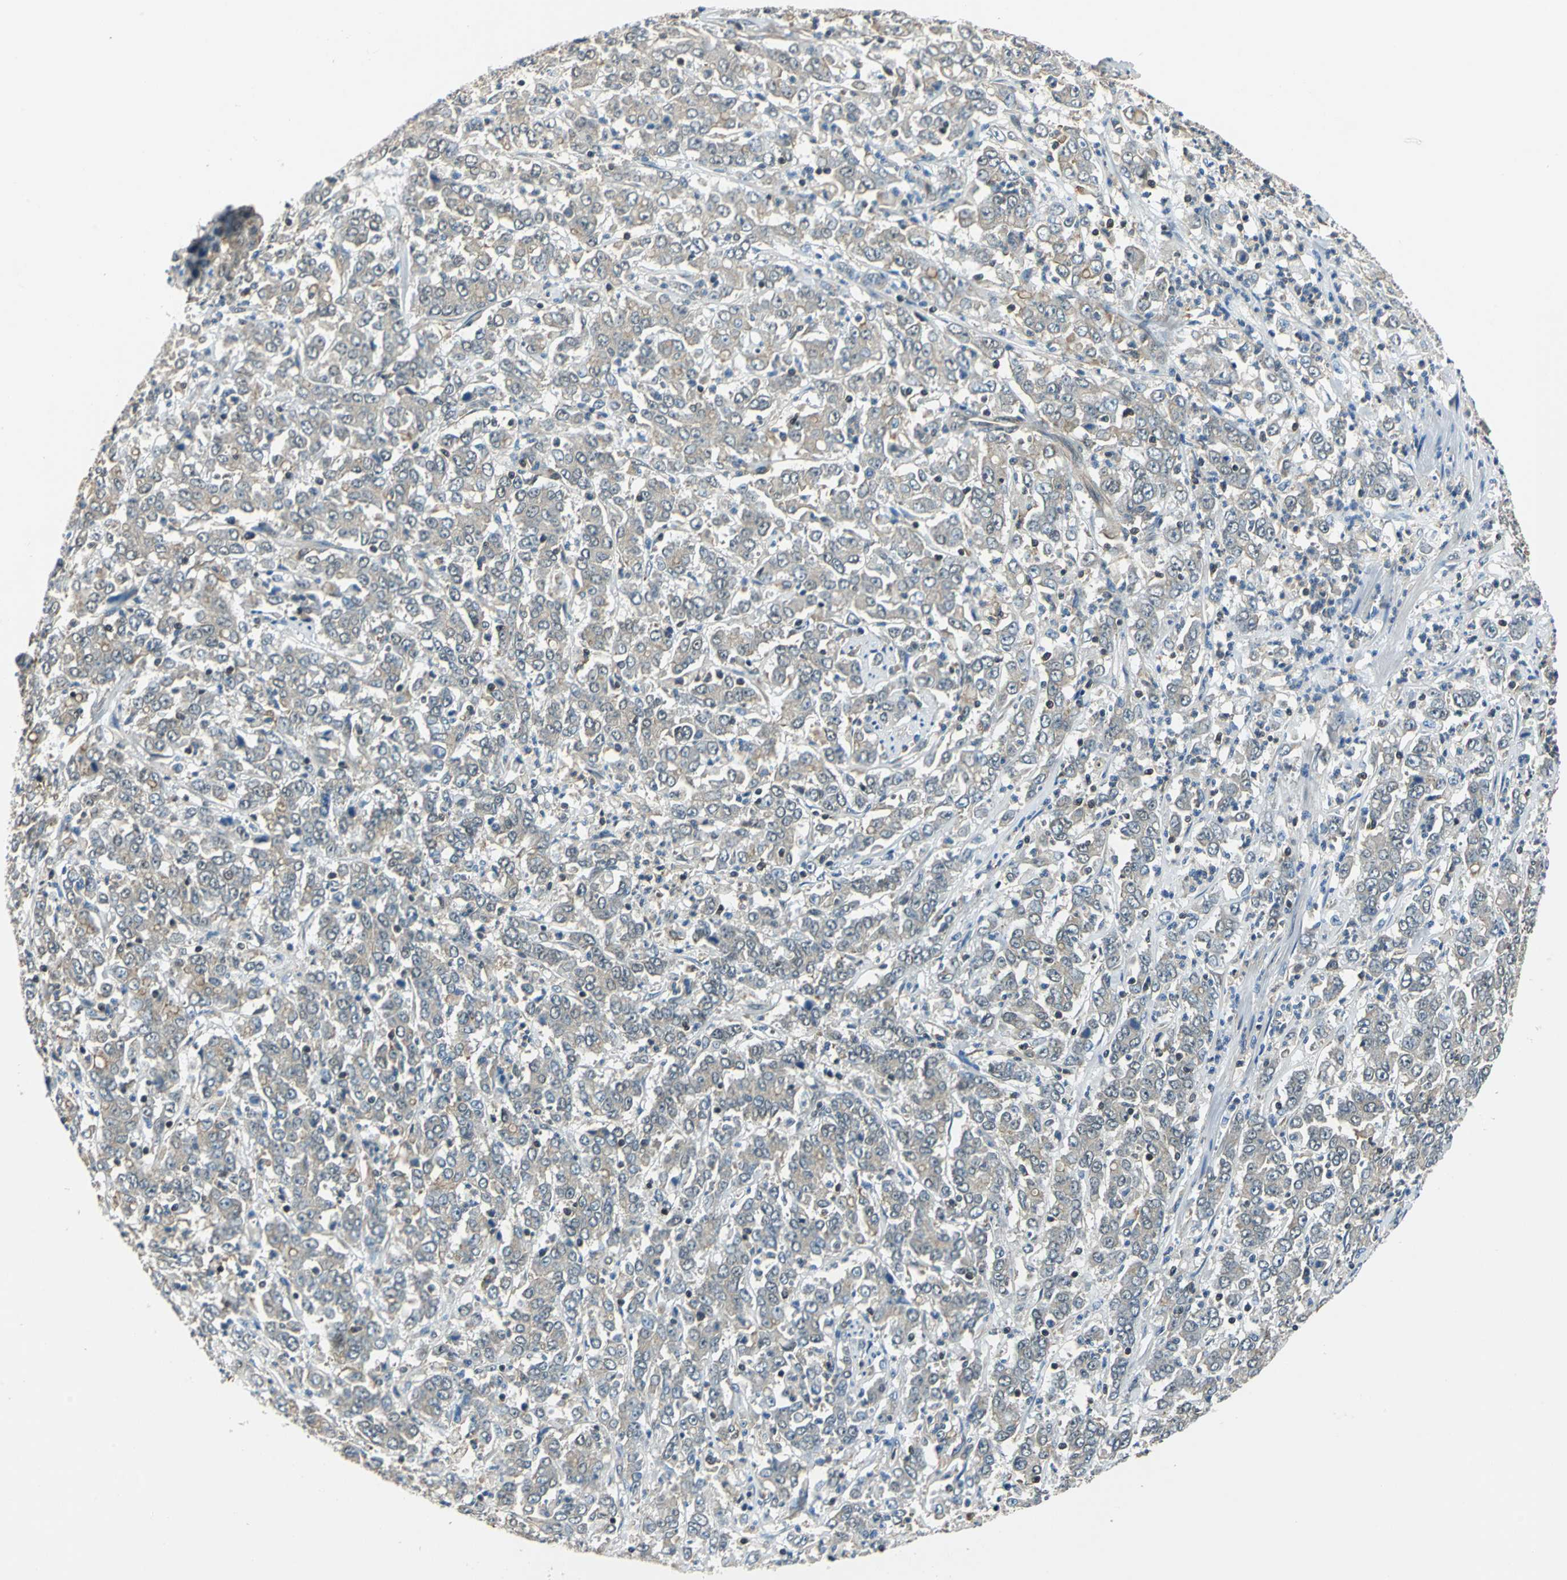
{"staining": {"intensity": "weak", "quantity": ">75%", "location": "cytoplasmic/membranous"}, "tissue": "stomach cancer", "cell_type": "Tumor cells", "image_type": "cancer", "snomed": [{"axis": "morphology", "description": "Adenocarcinoma, NOS"}, {"axis": "topography", "description": "Stomach, lower"}], "caption": "Protein staining displays weak cytoplasmic/membranous expression in approximately >75% of tumor cells in stomach adenocarcinoma.", "gene": "ARPC3", "patient": {"sex": "female", "age": 71}}